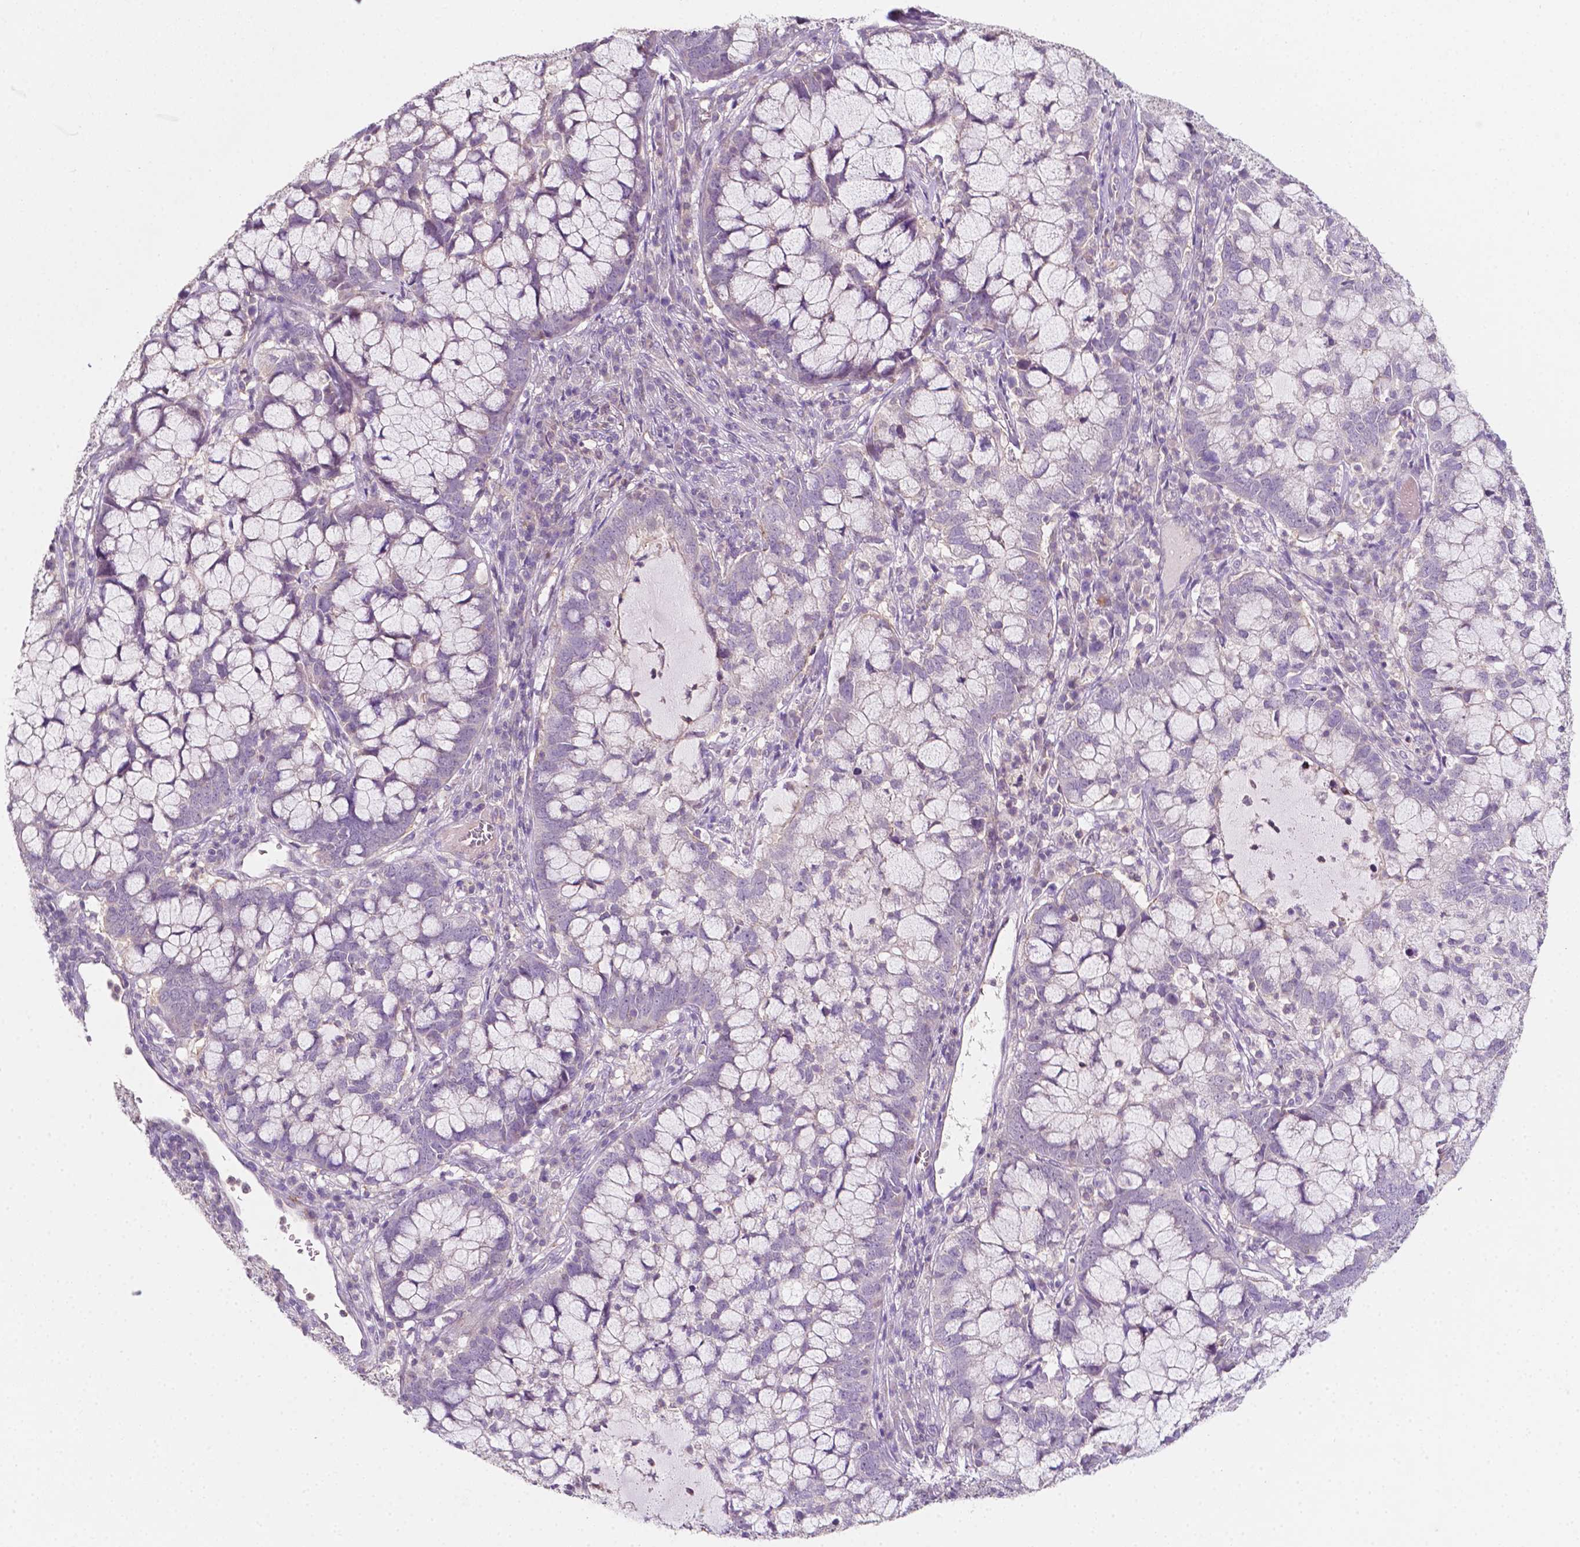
{"staining": {"intensity": "negative", "quantity": "none", "location": "none"}, "tissue": "cervical cancer", "cell_type": "Tumor cells", "image_type": "cancer", "snomed": [{"axis": "morphology", "description": "Adenocarcinoma, NOS"}, {"axis": "topography", "description": "Cervix"}], "caption": "A photomicrograph of cervical adenocarcinoma stained for a protein reveals no brown staining in tumor cells.", "gene": "EGFR", "patient": {"sex": "female", "age": 40}}